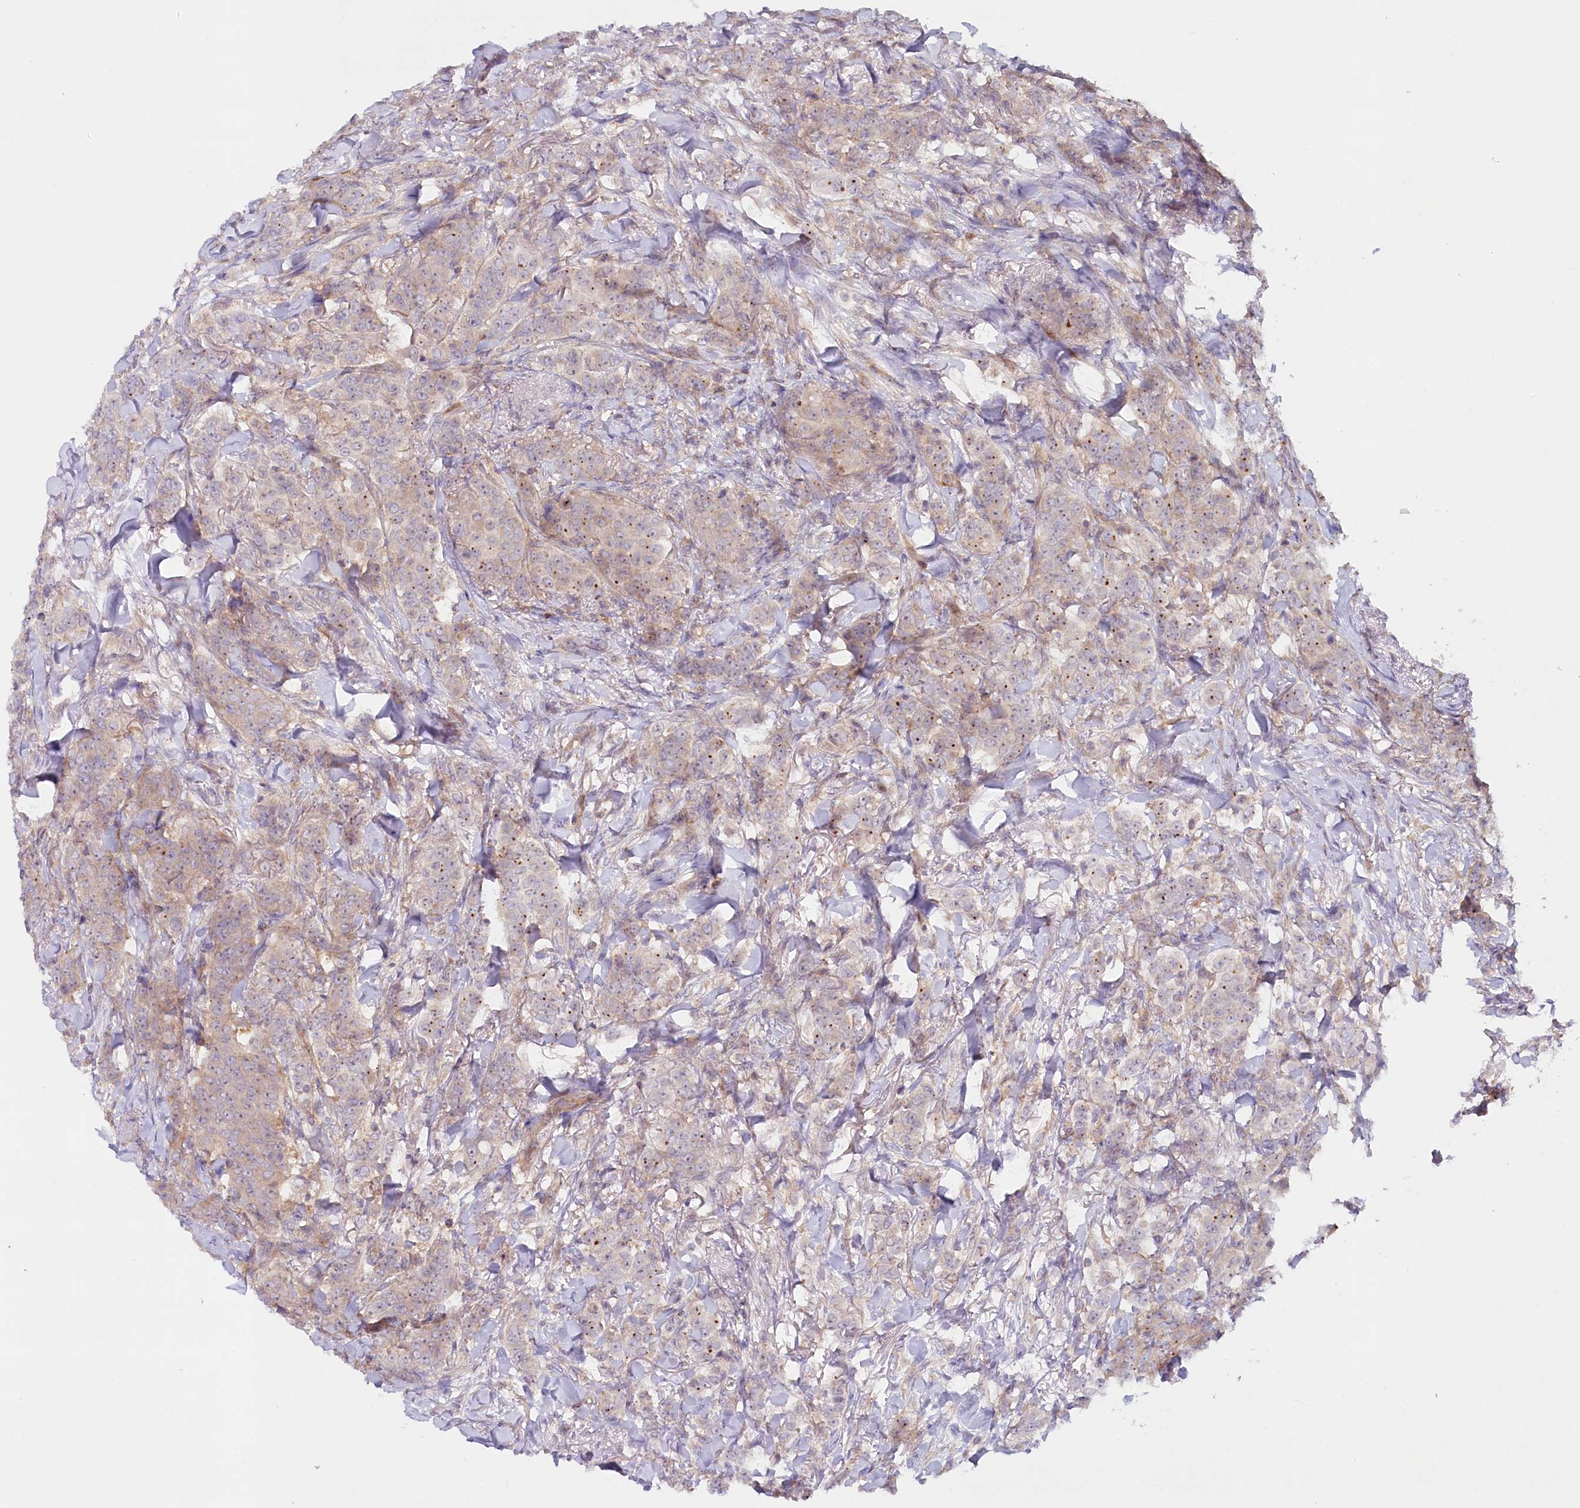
{"staining": {"intensity": "weak", "quantity": ">75%", "location": "cytoplasmic/membranous"}, "tissue": "breast cancer", "cell_type": "Tumor cells", "image_type": "cancer", "snomed": [{"axis": "morphology", "description": "Duct carcinoma"}, {"axis": "topography", "description": "Breast"}], "caption": "There is low levels of weak cytoplasmic/membranous positivity in tumor cells of breast invasive ductal carcinoma, as demonstrated by immunohistochemical staining (brown color).", "gene": "TNIP1", "patient": {"sex": "female", "age": 40}}